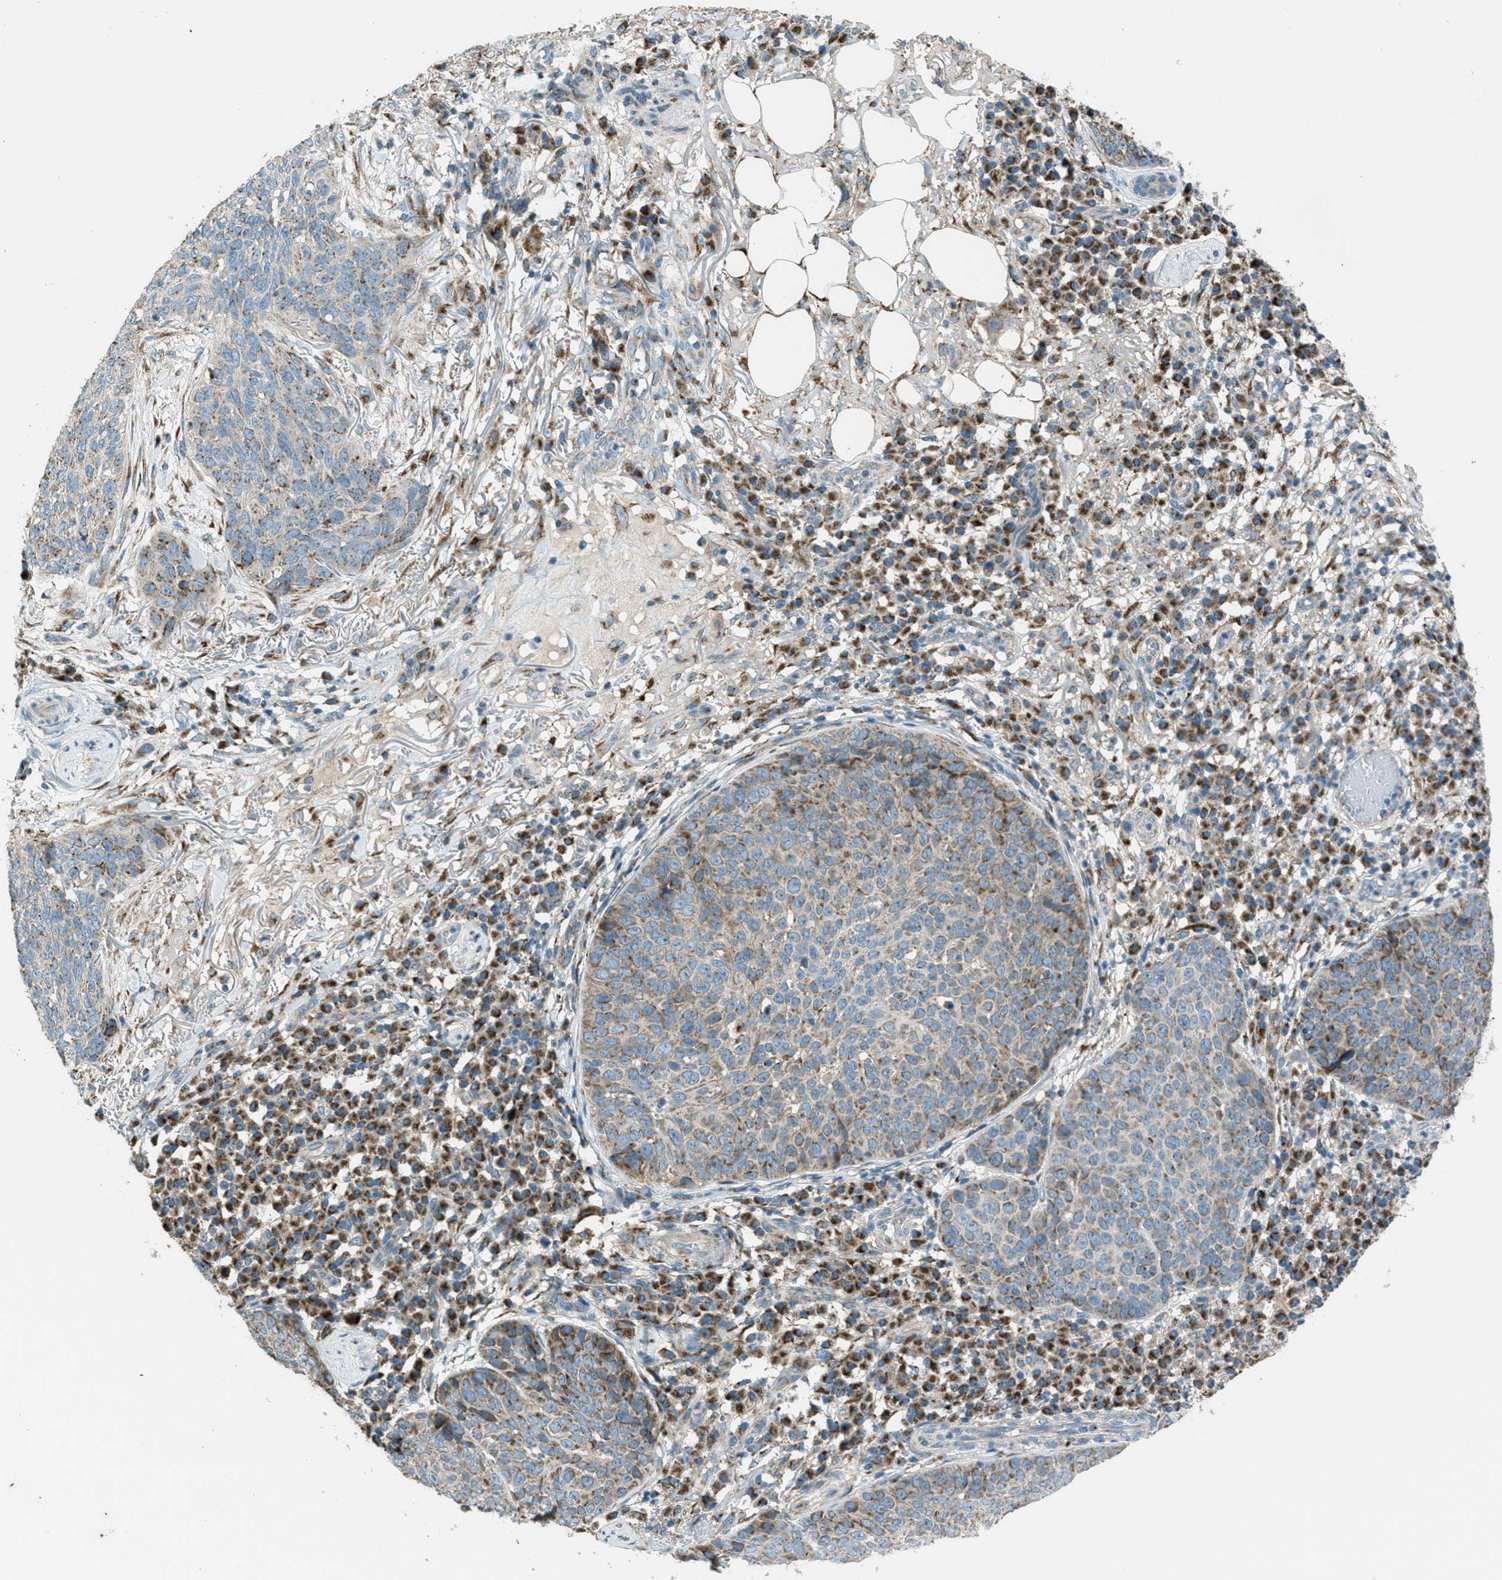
{"staining": {"intensity": "weak", "quantity": "25%-75%", "location": "cytoplasmic/membranous"}, "tissue": "skin cancer", "cell_type": "Tumor cells", "image_type": "cancer", "snomed": [{"axis": "morphology", "description": "Squamous cell carcinoma in situ, NOS"}, {"axis": "morphology", "description": "Squamous cell carcinoma, NOS"}, {"axis": "topography", "description": "Skin"}], "caption": "This image reveals squamous cell carcinoma (skin) stained with IHC to label a protein in brown. The cytoplasmic/membranous of tumor cells show weak positivity for the protein. Nuclei are counter-stained blue.", "gene": "BCKDK", "patient": {"sex": "male", "age": 93}}